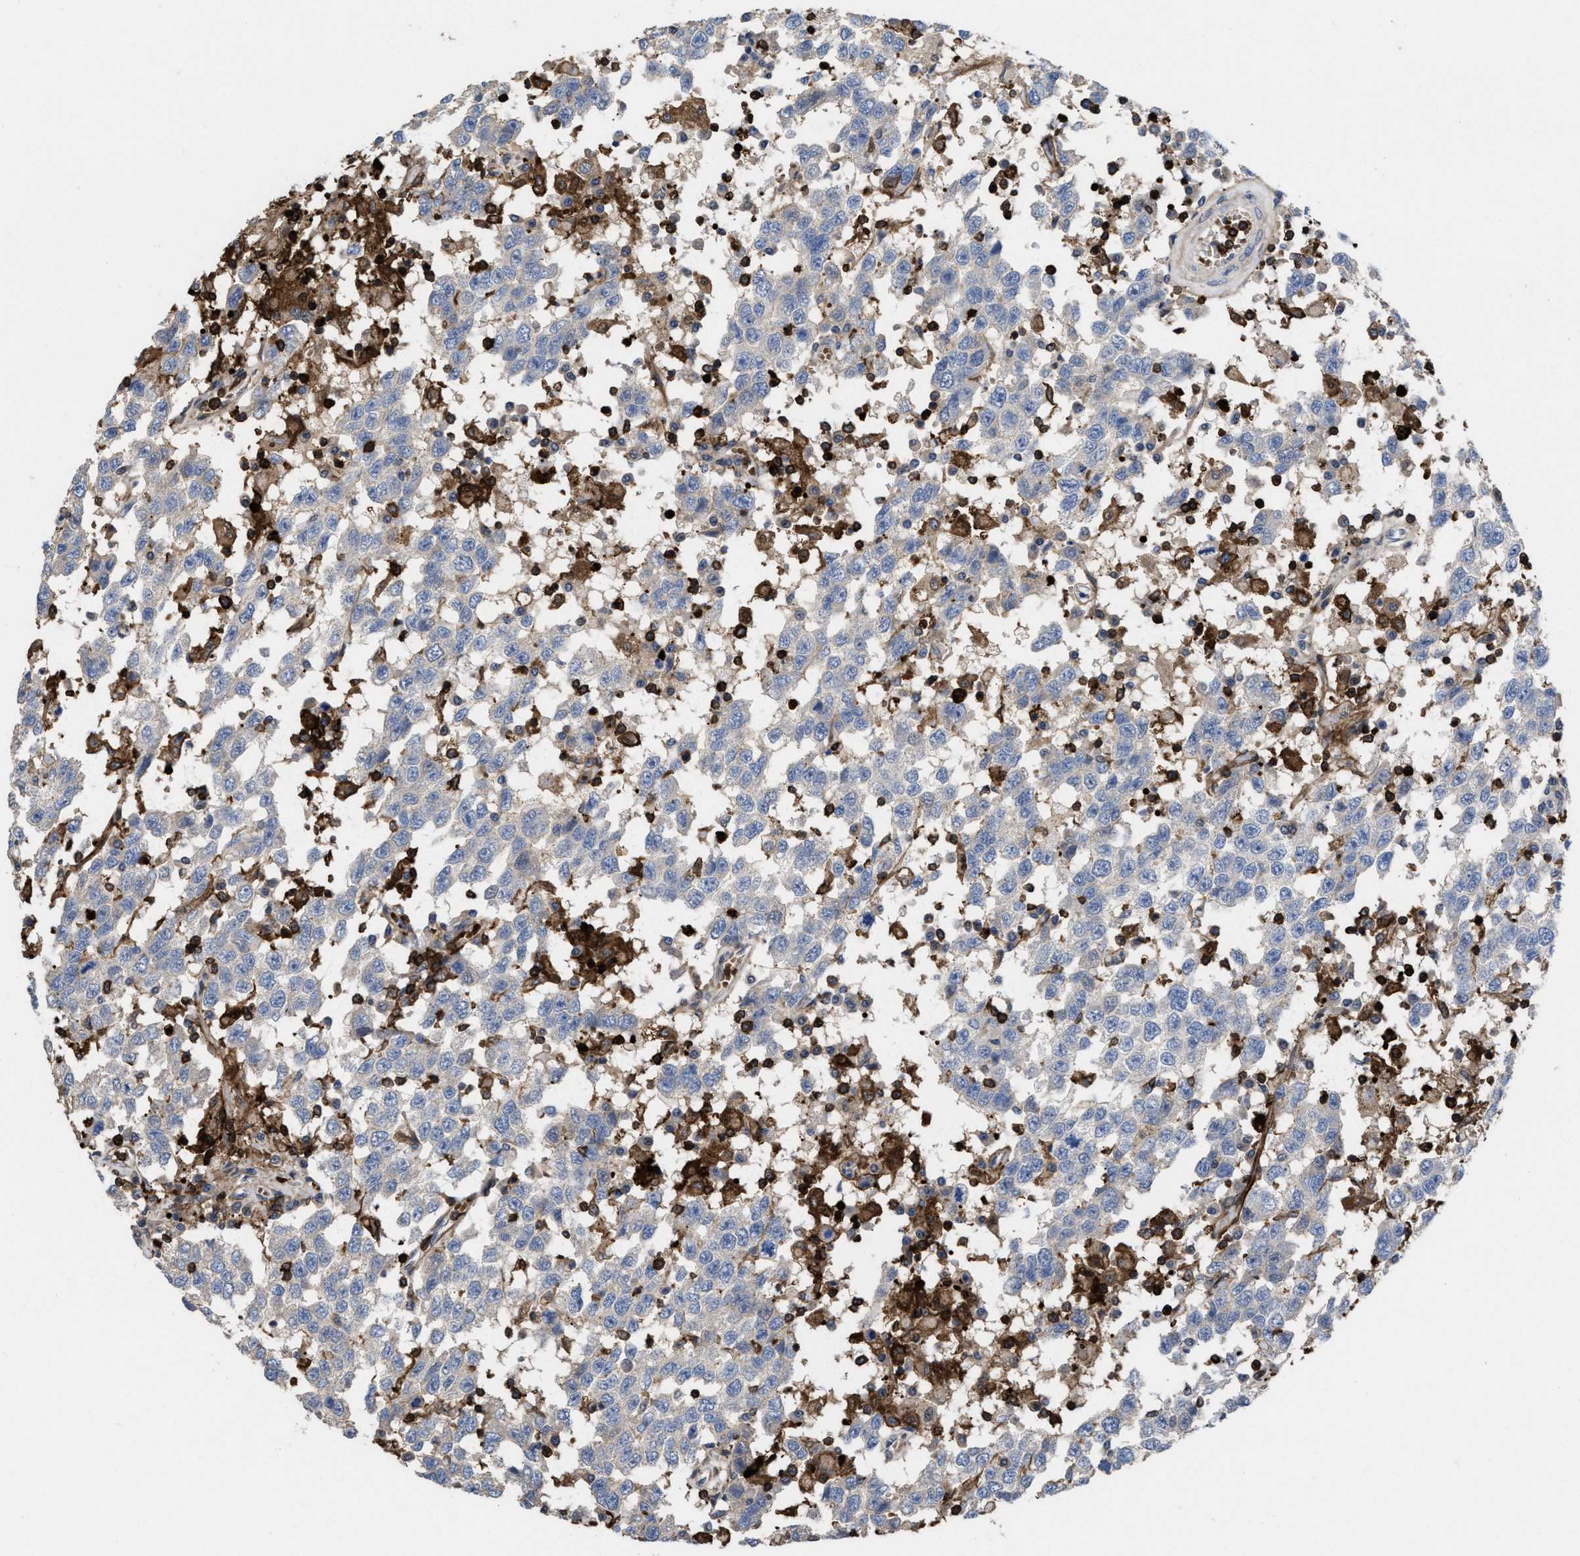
{"staining": {"intensity": "negative", "quantity": "none", "location": "none"}, "tissue": "testis cancer", "cell_type": "Tumor cells", "image_type": "cancer", "snomed": [{"axis": "morphology", "description": "Seminoma, NOS"}, {"axis": "topography", "description": "Testis"}], "caption": "Testis seminoma stained for a protein using IHC demonstrates no expression tumor cells.", "gene": "PTPRE", "patient": {"sex": "male", "age": 41}}